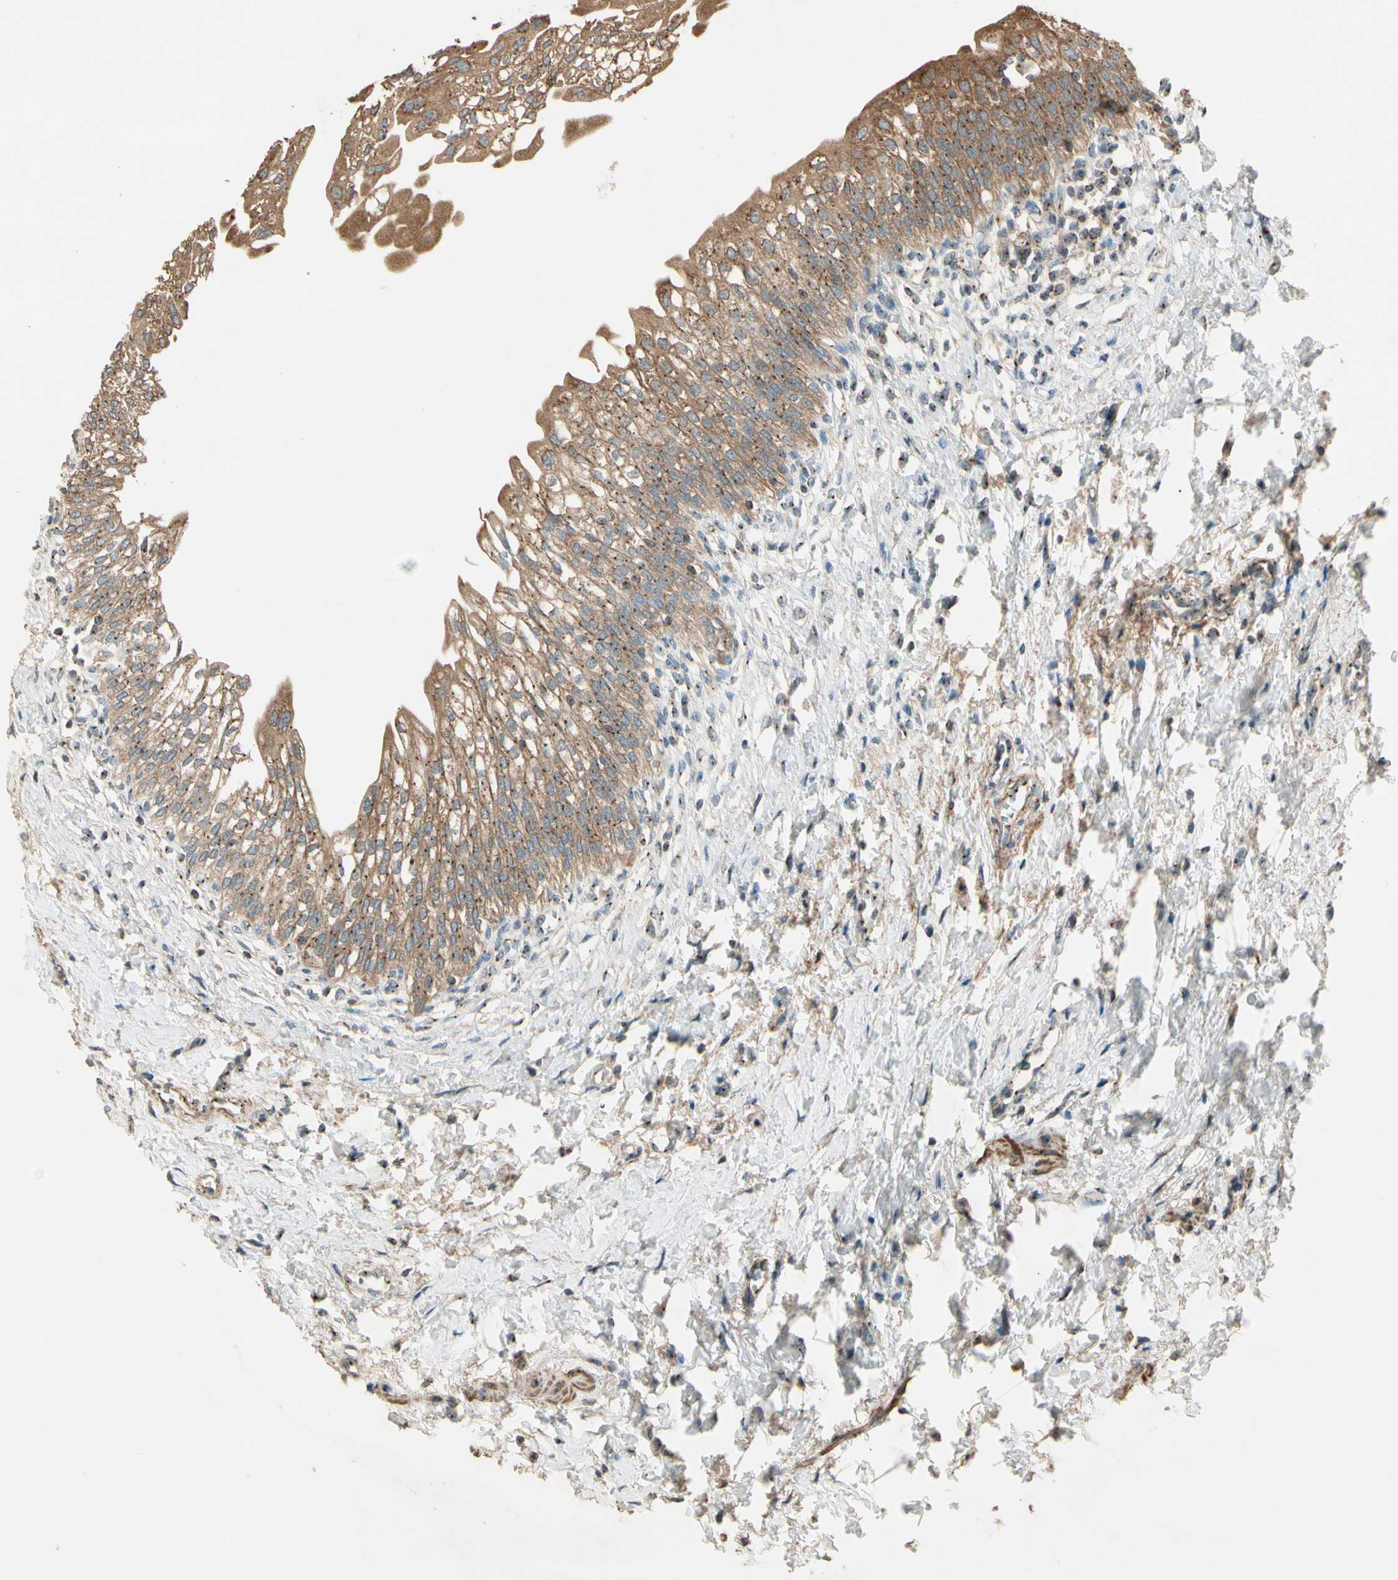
{"staining": {"intensity": "strong", "quantity": ">75%", "location": "cytoplasmic/membranous"}, "tissue": "urinary bladder", "cell_type": "Urothelial cells", "image_type": "normal", "snomed": [{"axis": "morphology", "description": "Normal tissue, NOS"}, {"axis": "topography", "description": "Urinary bladder"}], "caption": "Immunohistochemistry image of normal human urinary bladder stained for a protein (brown), which demonstrates high levels of strong cytoplasmic/membranous staining in approximately >75% of urothelial cells.", "gene": "AKAP9", "patient": {"sex": "male", "age": 55}}